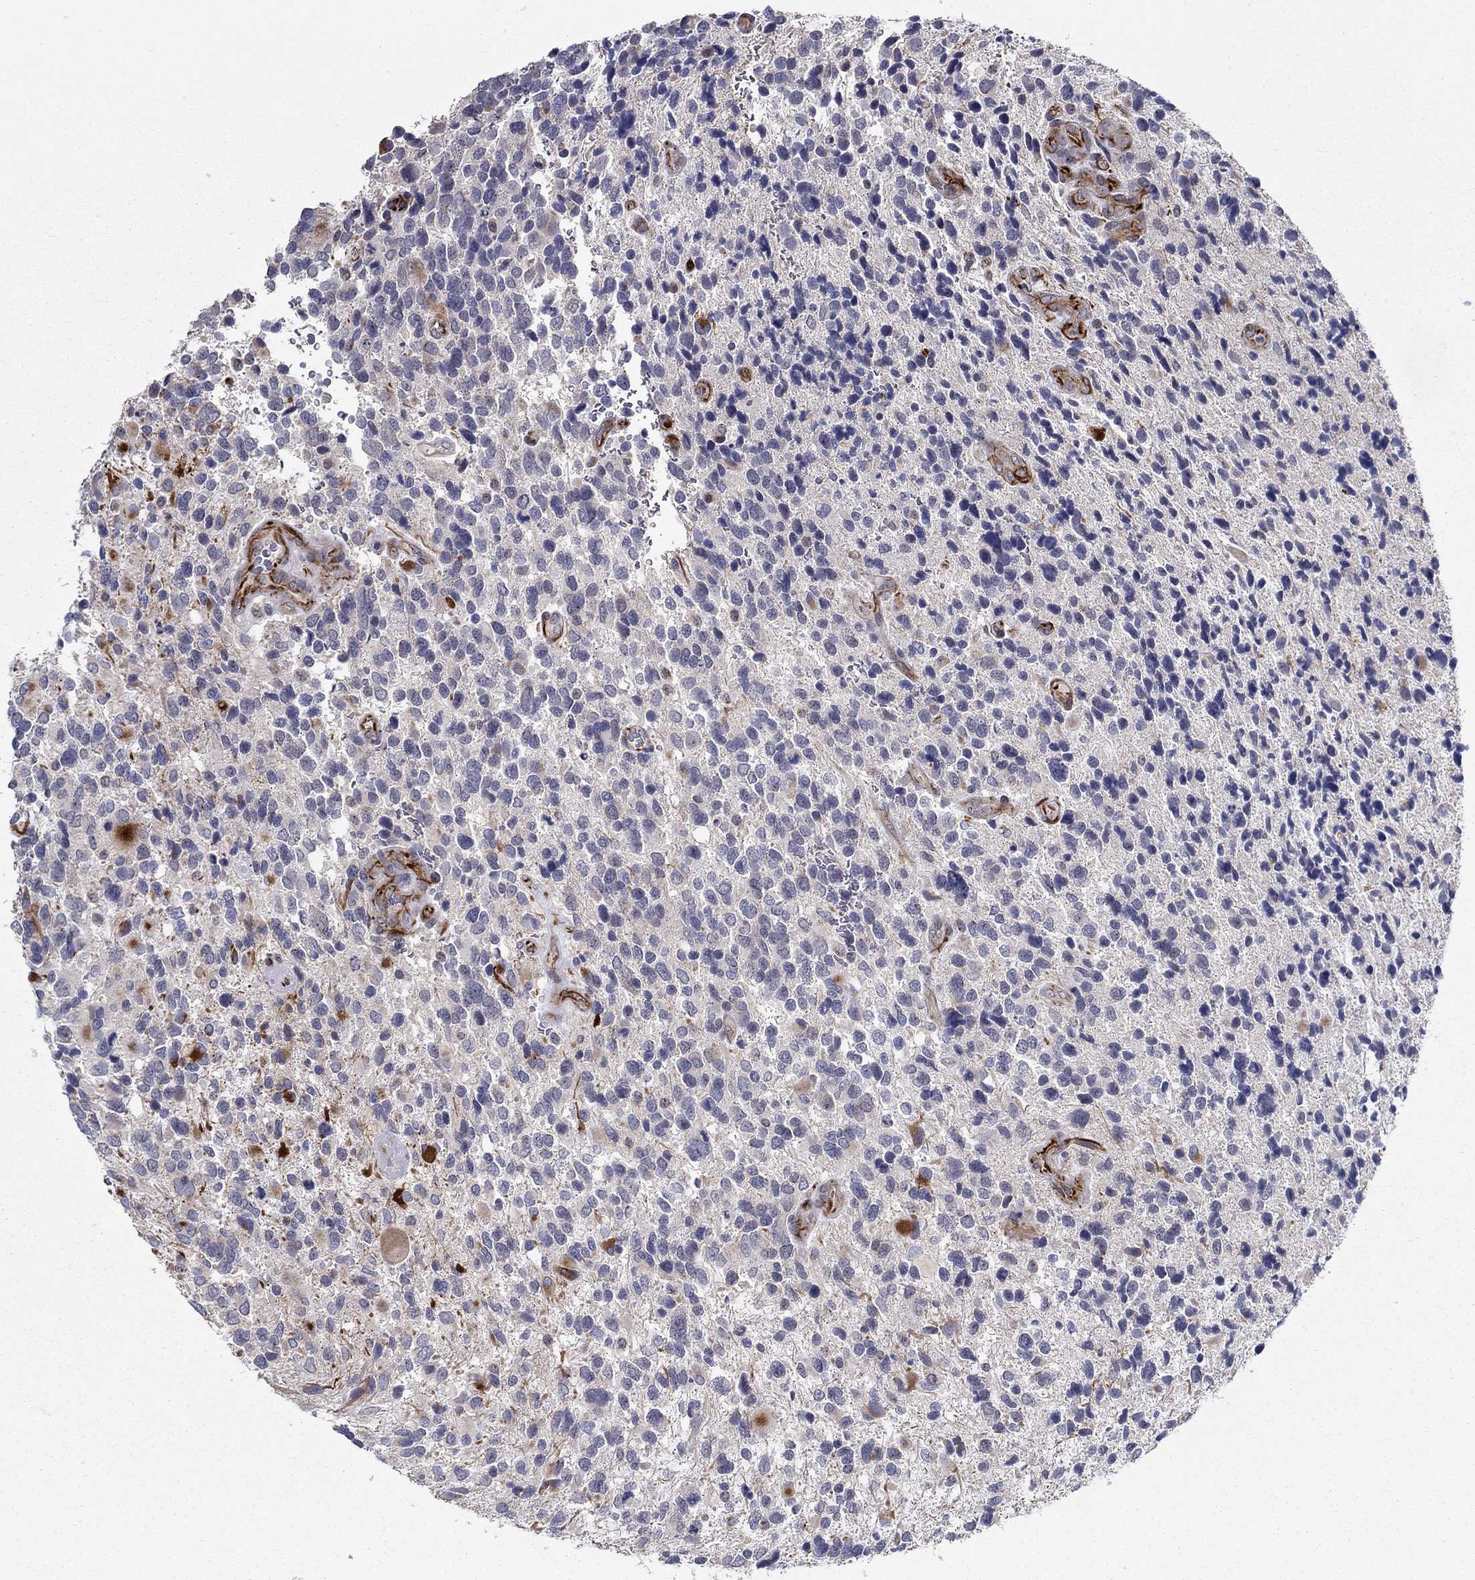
{"staining": {"intensity": "negative", "quantity": "none", "location": "none"}, "tissue": "glioma", "cell_type": "Tumor cells", "image_type": "cancer", "snomed": [{"axis": "morphology", "description": "Glioma, malignant, Low grade"}, {"axis": "topography", "description": "Brain"}], "caption": "Tumor cells show no significant expression in glioma.", "gene": "LACTB2", "patient": {"sex": "female", "age": 32}}